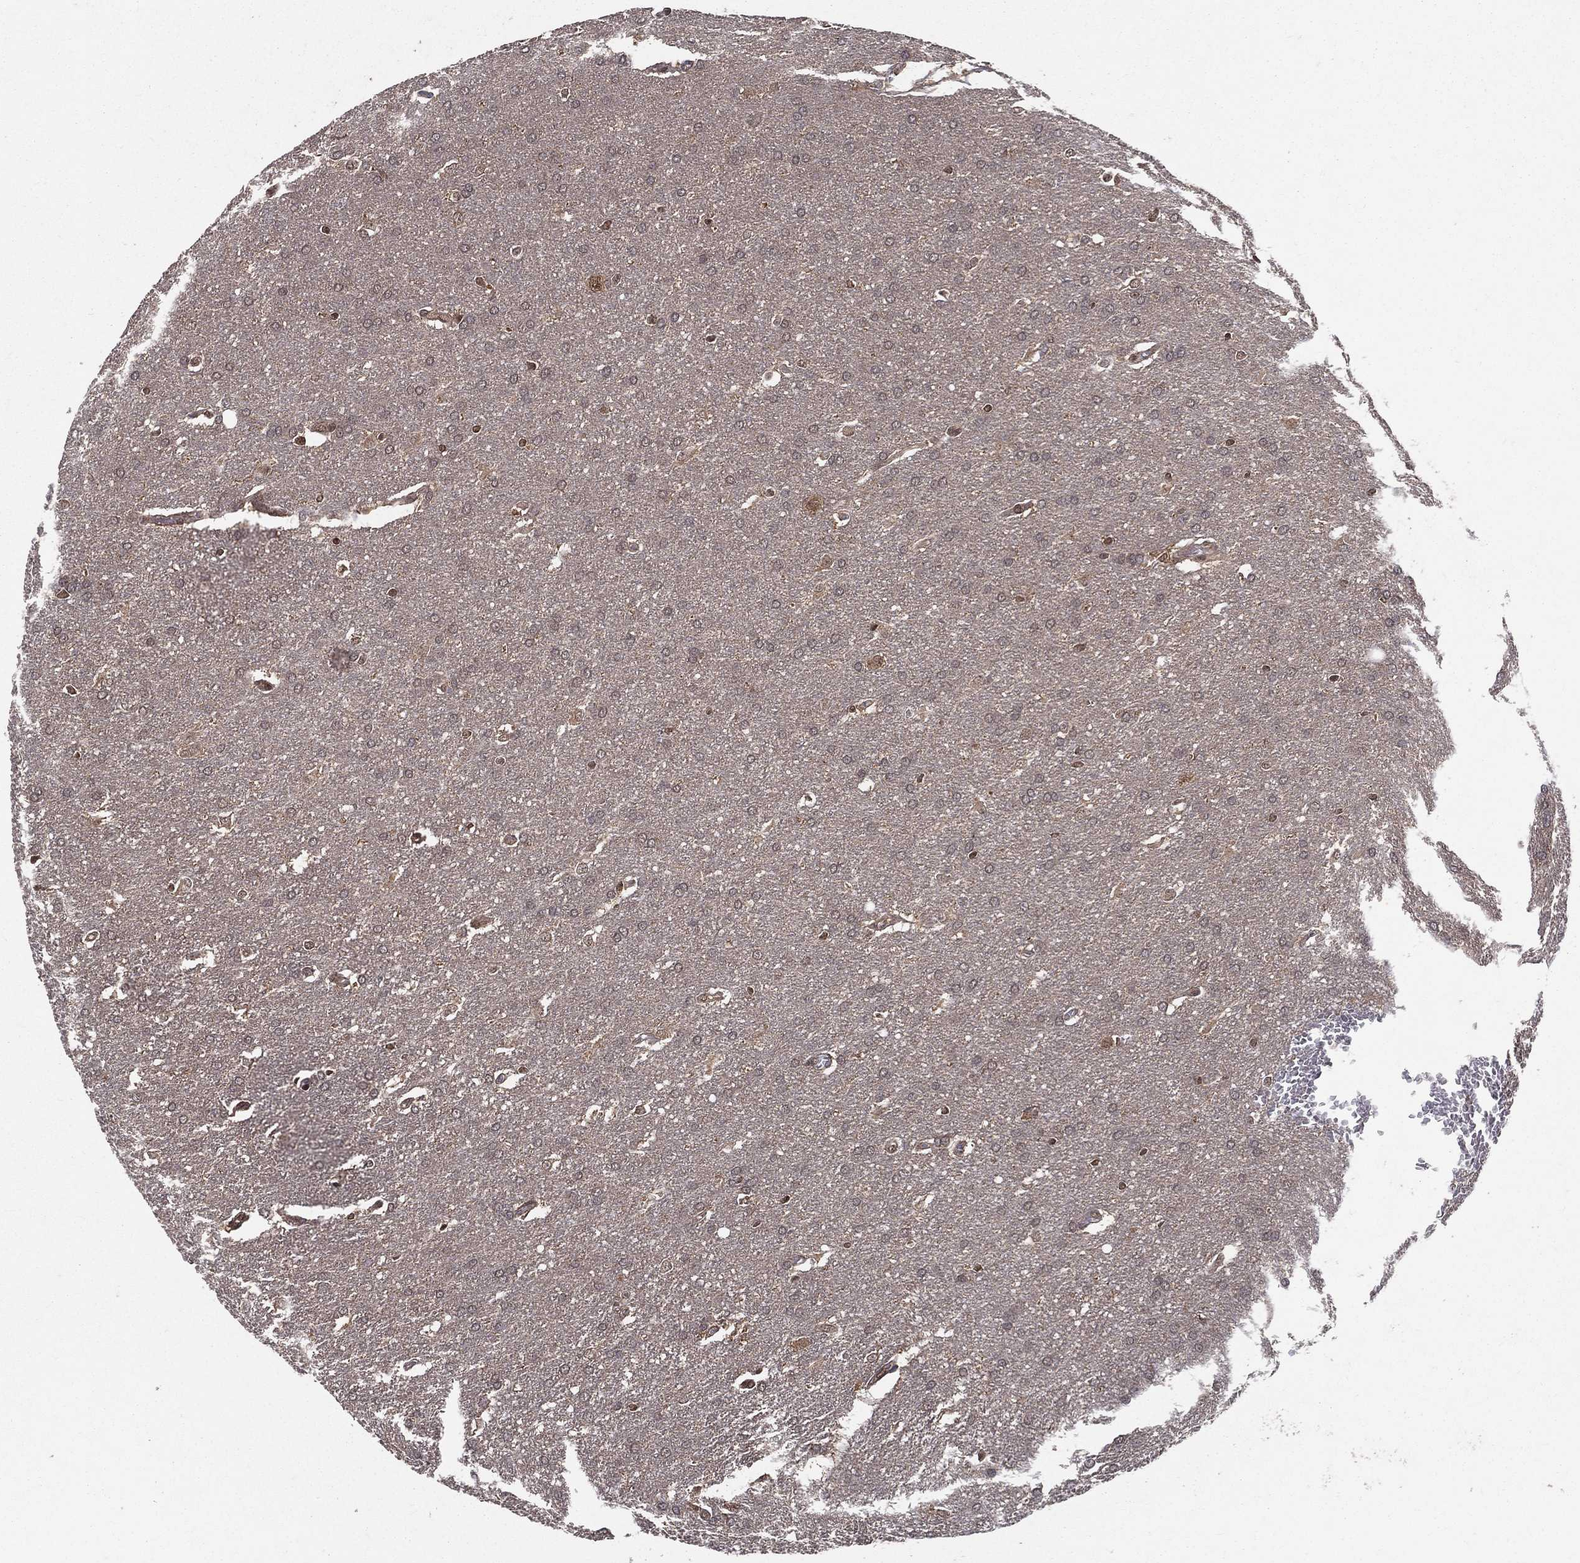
{"staining": {"intensity": "moderate", "quantity": "<25%", "location": "nuclear"}, "tissue": "glioma", "cell_type": "Tumor cells", "image_type": "cancer", "snomed": [{"axis": "morphology", "description": "Glioma, malignant, Low grade"}, {"axis": "topography", "description": "Brain"}], "caption": "An image showing moderate nuclear staining in approximately <25% of tumor cells in malignant glioma (low-grade), as visualized by brown immunohistochemical staining.", "gene": "CARM1", "patient": {"sex": "female", "age": 32}}